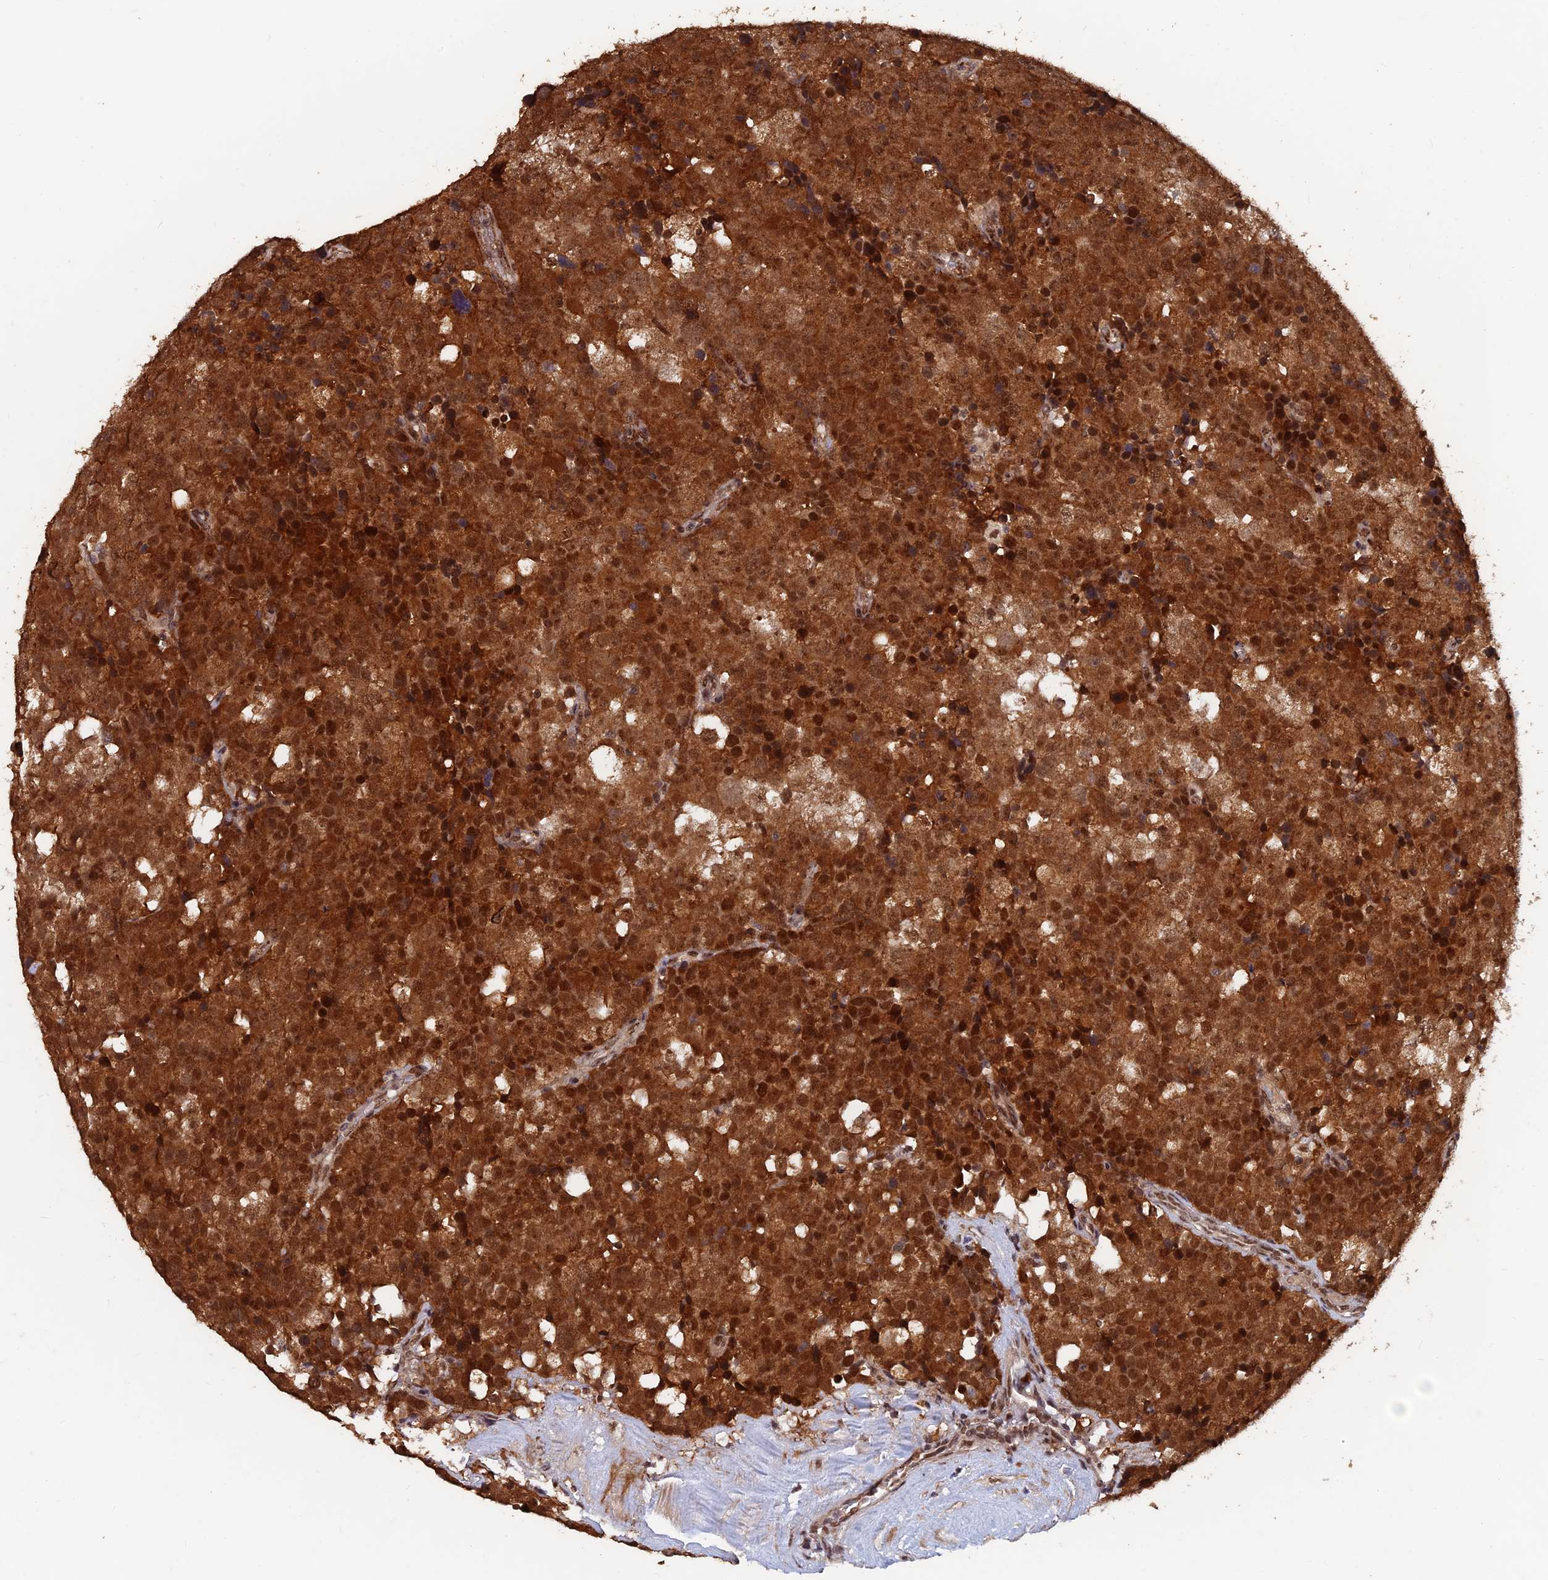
{"staining": {"intensity": "strong", "quantity": ">75%", "location": "cytoplasmic/membranous,nuclear"}, "tissue": "testis cancer", "cell_type": "Tumor cells", "image_type": "cancer", "snomed": [{"axis": "morphology", "description": "Seminoma, NOS"}, {"axis": "topography", "description": "Testis"}], "caption": "The micrograph demonstrates immunohistochemical staining of testis cancer (seminoma). There is strong cytoplasmic/membranous and nuclear positivity is present in approximately >75% of tumor cells. Immunohistochemistry stains the protein in brown and the nuclei are stained blue.", "gene": "FAM53C", "patient": {"sex": "male", "age": 71}}